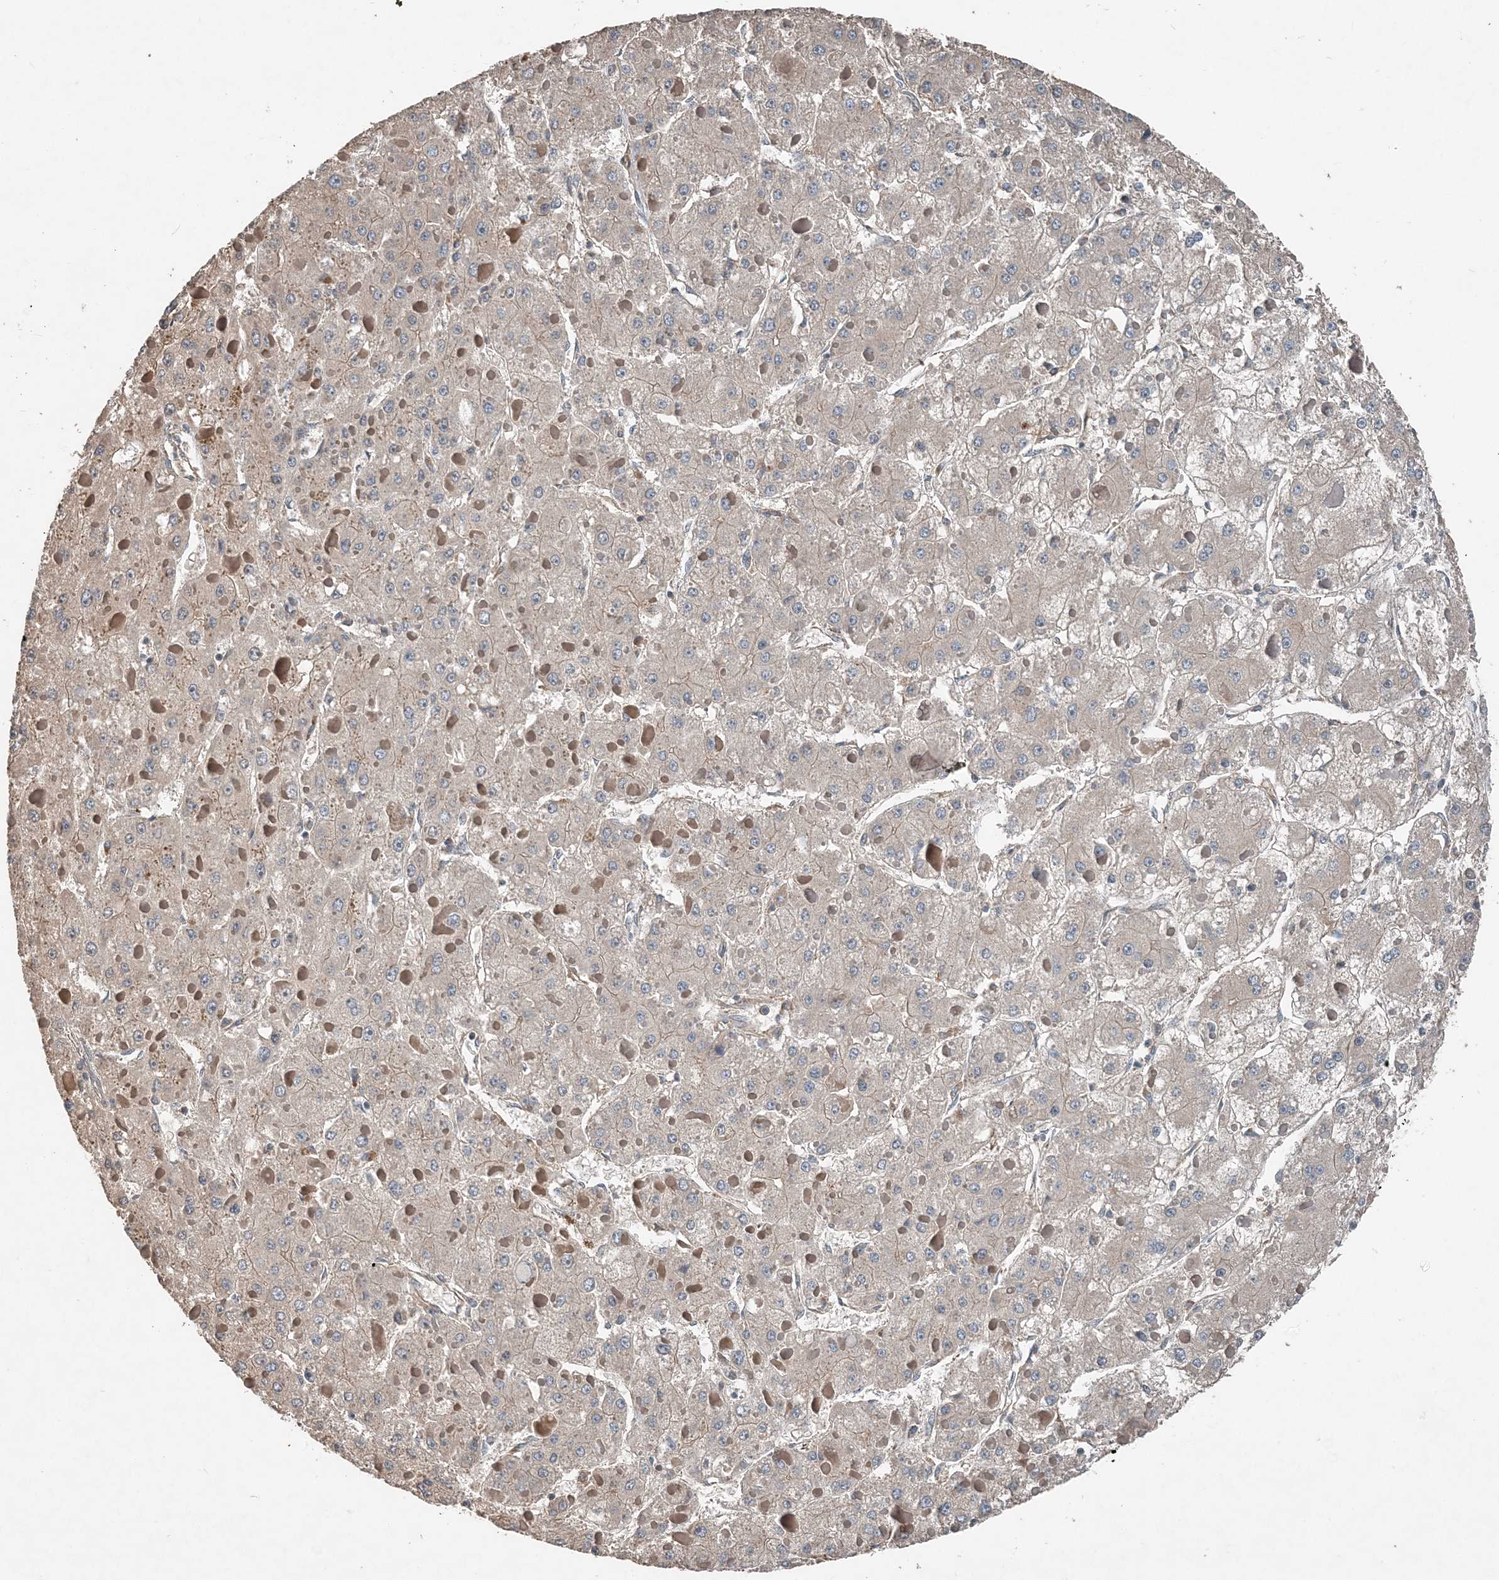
{"staining": {"intensity": "weak", "quantity": "25%-75%", "location": "cytoplasmic/membranous"}, "tissue": "liver cancer", "cell_type": "Tumor cells", "image_type": "cancer", "snomed": [{"axis": "morphology", "description": "Carcinoma, Hepatocellular, NOS"}, {"axis": "topography", "description": "Liver"}], "caption": "Liver cancer stained for a protein (brown) demonstrates weak cytoplasmic/membranous positive expression in approximately 25%-75% of tumor cells.", "gene": "SMPD3", "patient": {"sex": "female", "age": 73}}